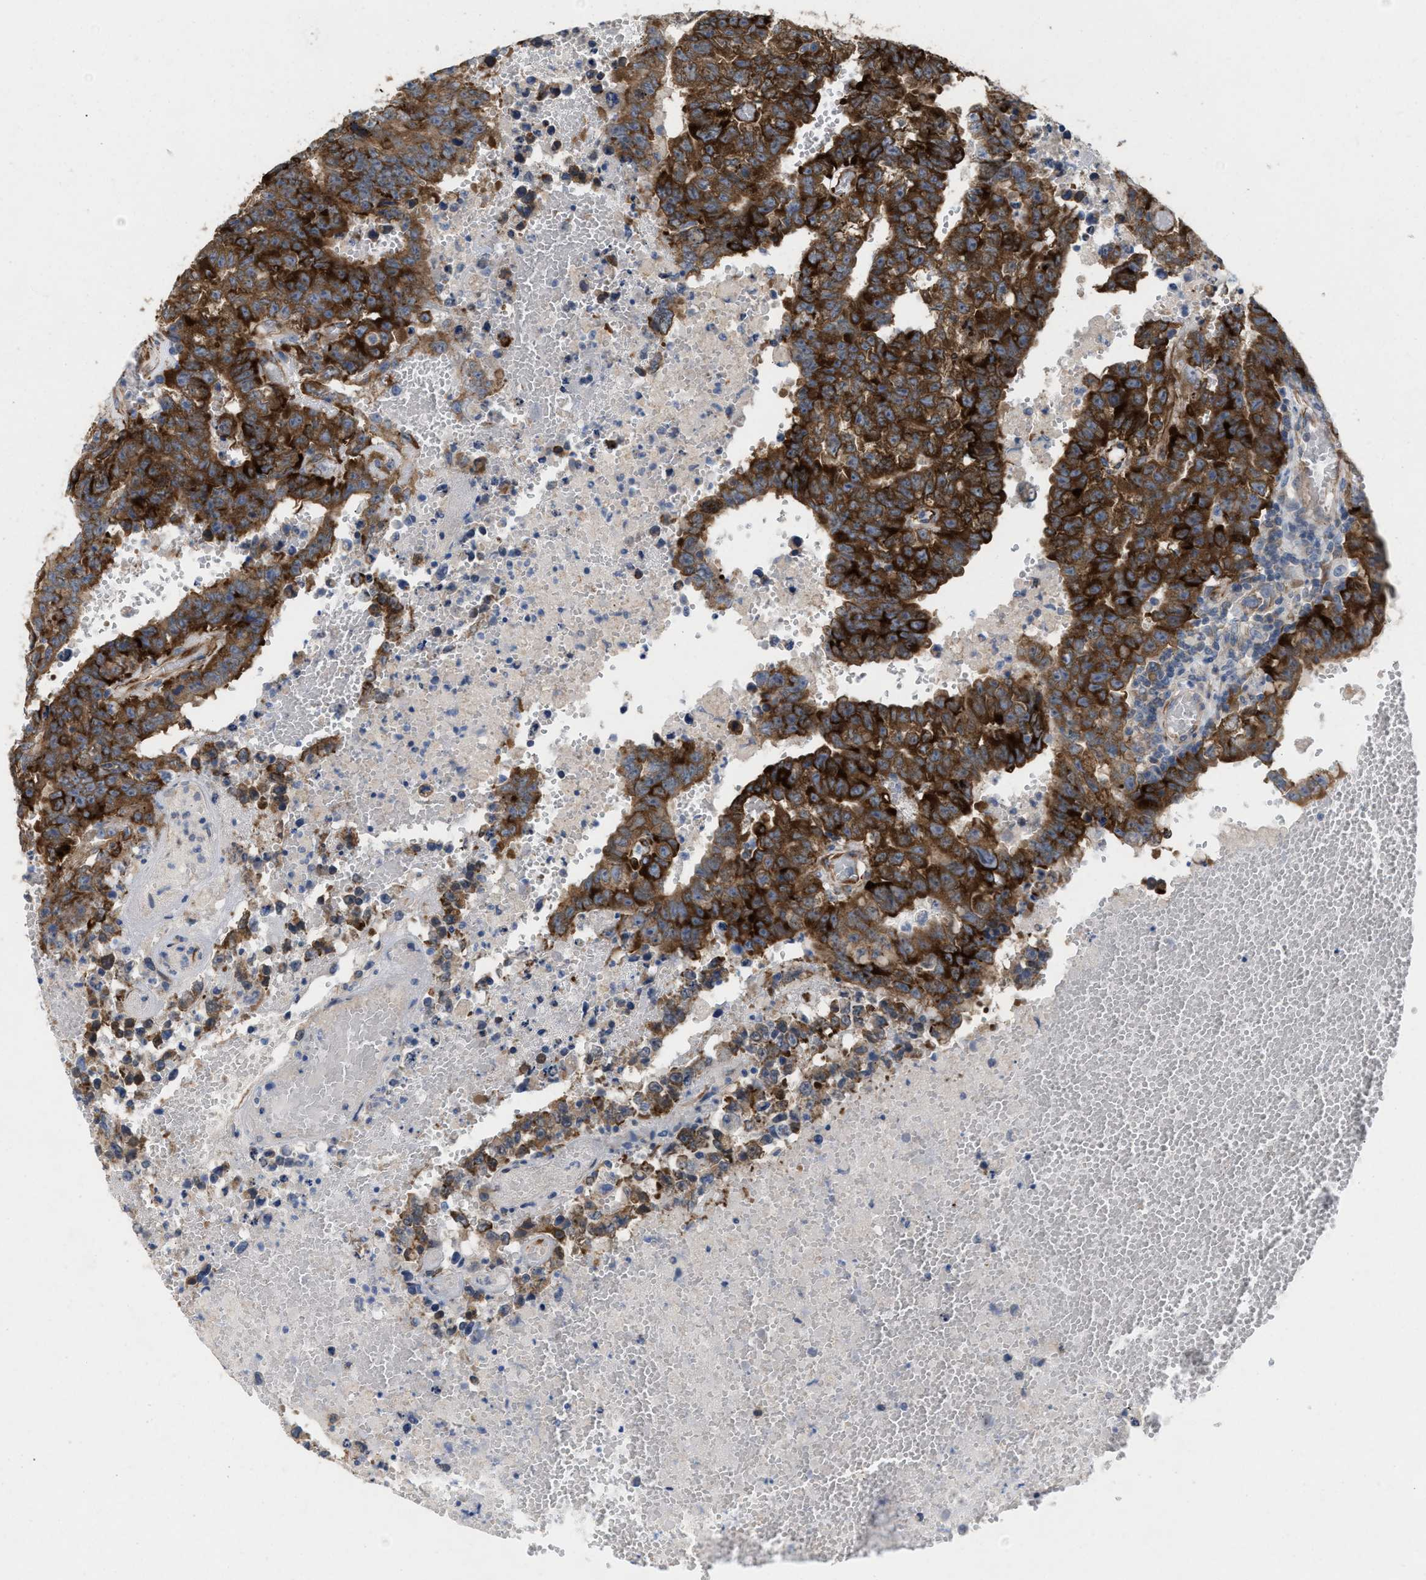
{"staining": {"intensity": "strong", "quantity": ">75%", "location": "cytoplasmic/membranous"}, "tissue": "testis cancer", "cell_type": "Tumor cells", "image_type": "cancer", "snomed": [{"axis": "morphology", "description": "Carcinoma, Embryonal, NOS"}, {"axis": "topography", "description": "Testis"}], "caption": "A photomicrograph showing strong cytoplasmic/membranous expression in approximately >75% of tumor cells in embryonal carcinoma (testis), as visualized by brown immunohistochemical staining.", "gene": "UBAP2", "patient": {"sex": "male", "age": 25}}